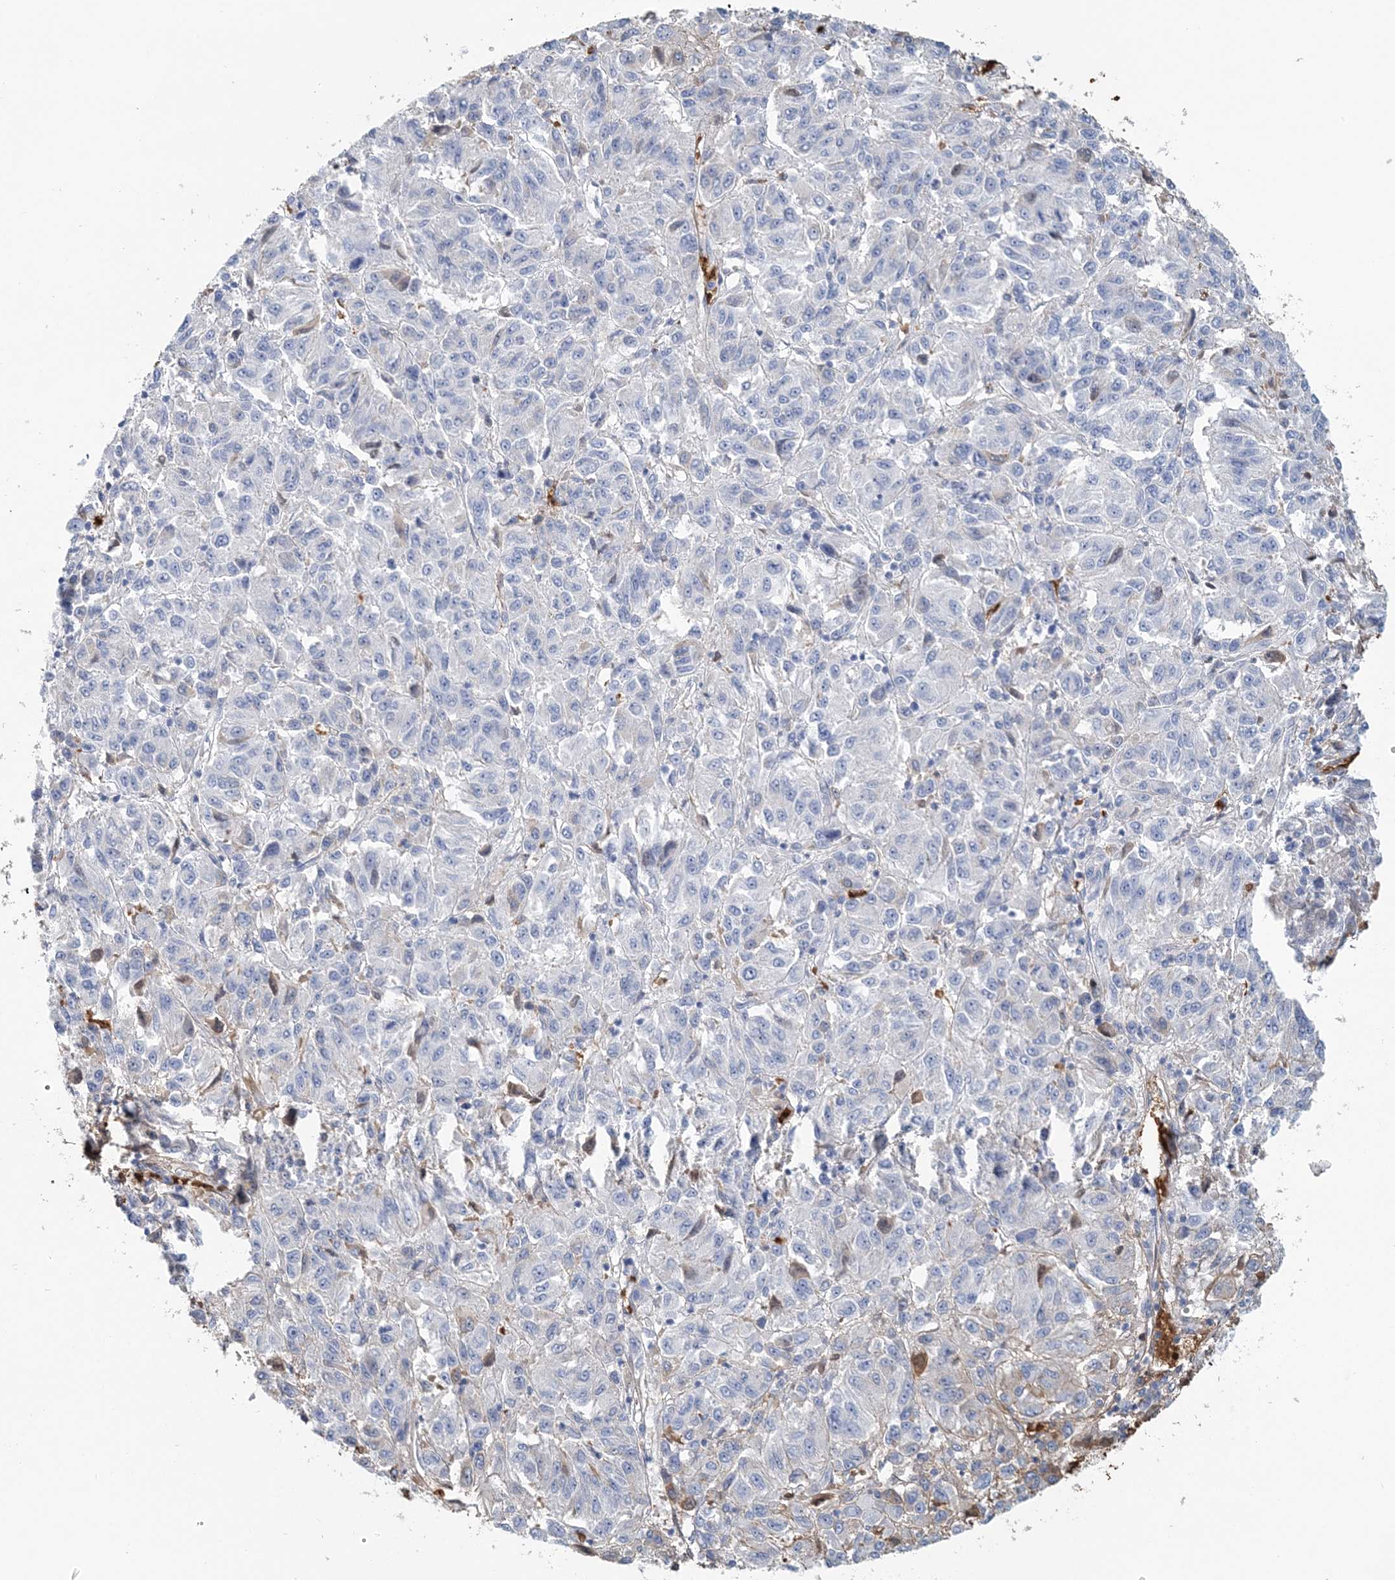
{"staining": {"intensity": "negative", "quantity": "none", "location": "none"}, "tissue": "melanoma", "cell_type": "Tumor cells", "image_type": "cancer", "snomed": [{"axis": "morphology", "description": "Malignant melanoma, Metastatic site"}, {"axis": "topography", "description": "Lung"}], "caption": "Melanoma was stained to show a protein in brown. There is no significant expression in tumor cells. (DAB immunohistochemistry (IHC) with hematoxylin counter stain).", "gene": "HBD", "patient": {"sex": "male", "age": 64}}